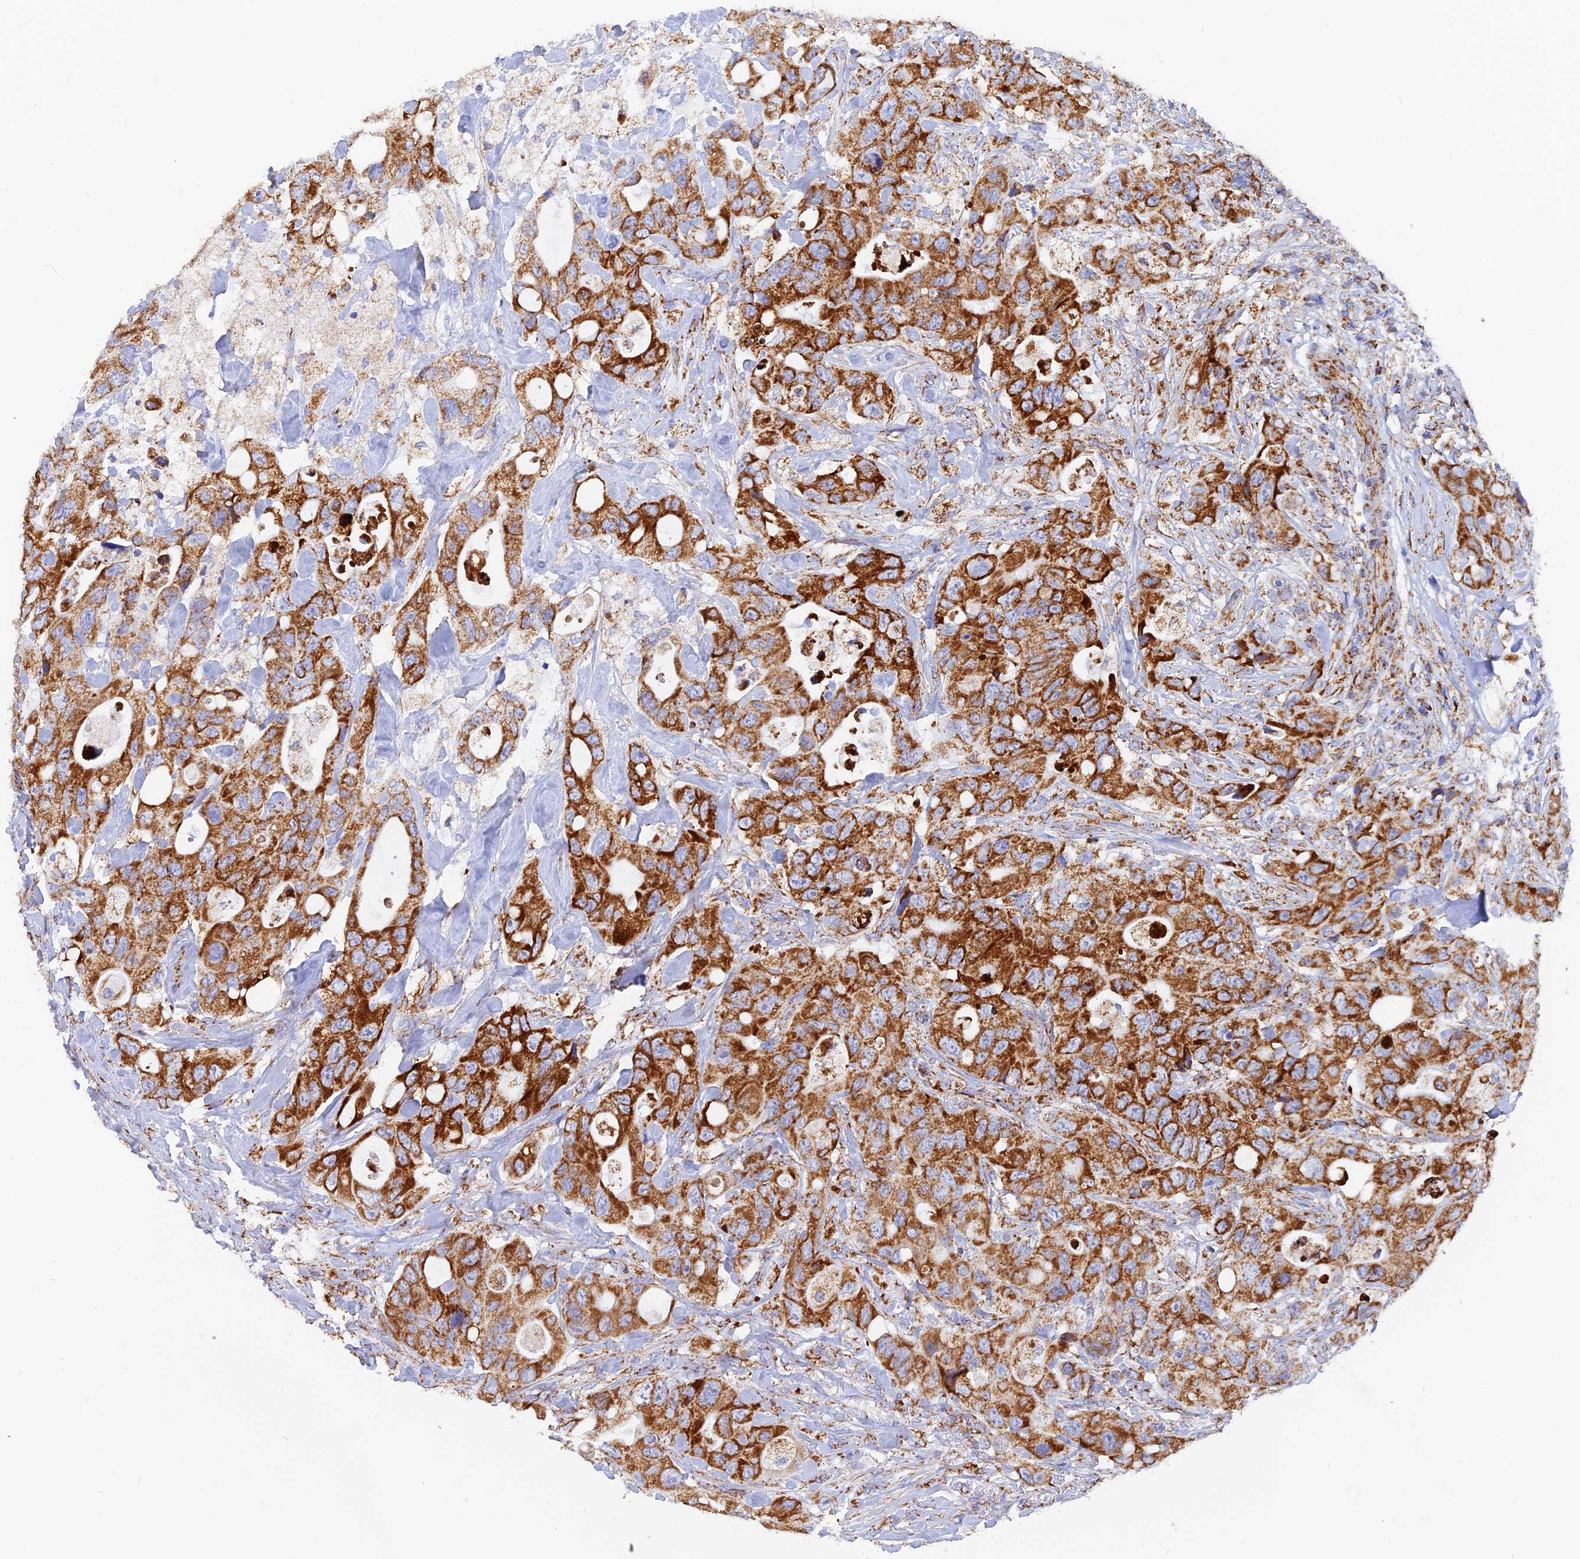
{"staining": {"intensity": "strong", "quantity": ">75%", "location": "cytoplasmic/membranous"}, "tissue": "colorectal cancer", "cell_type": "Tumor cells", "image_type": "cancer", "snomed": [{"axis": "morphology", "description": "Adenocarcinoma, NOS"}, {"axis": "topography", "description": "Colon"}], "caption": "Adenocarcinoma (colorectal) tissue exhibits strong cytoplasmic/membranous positivity in about >75% of tumor cells, visualized by immunohistochemistry.", "gene": "NDUFB6", "patient": {"sex": "female", "age": 46}}